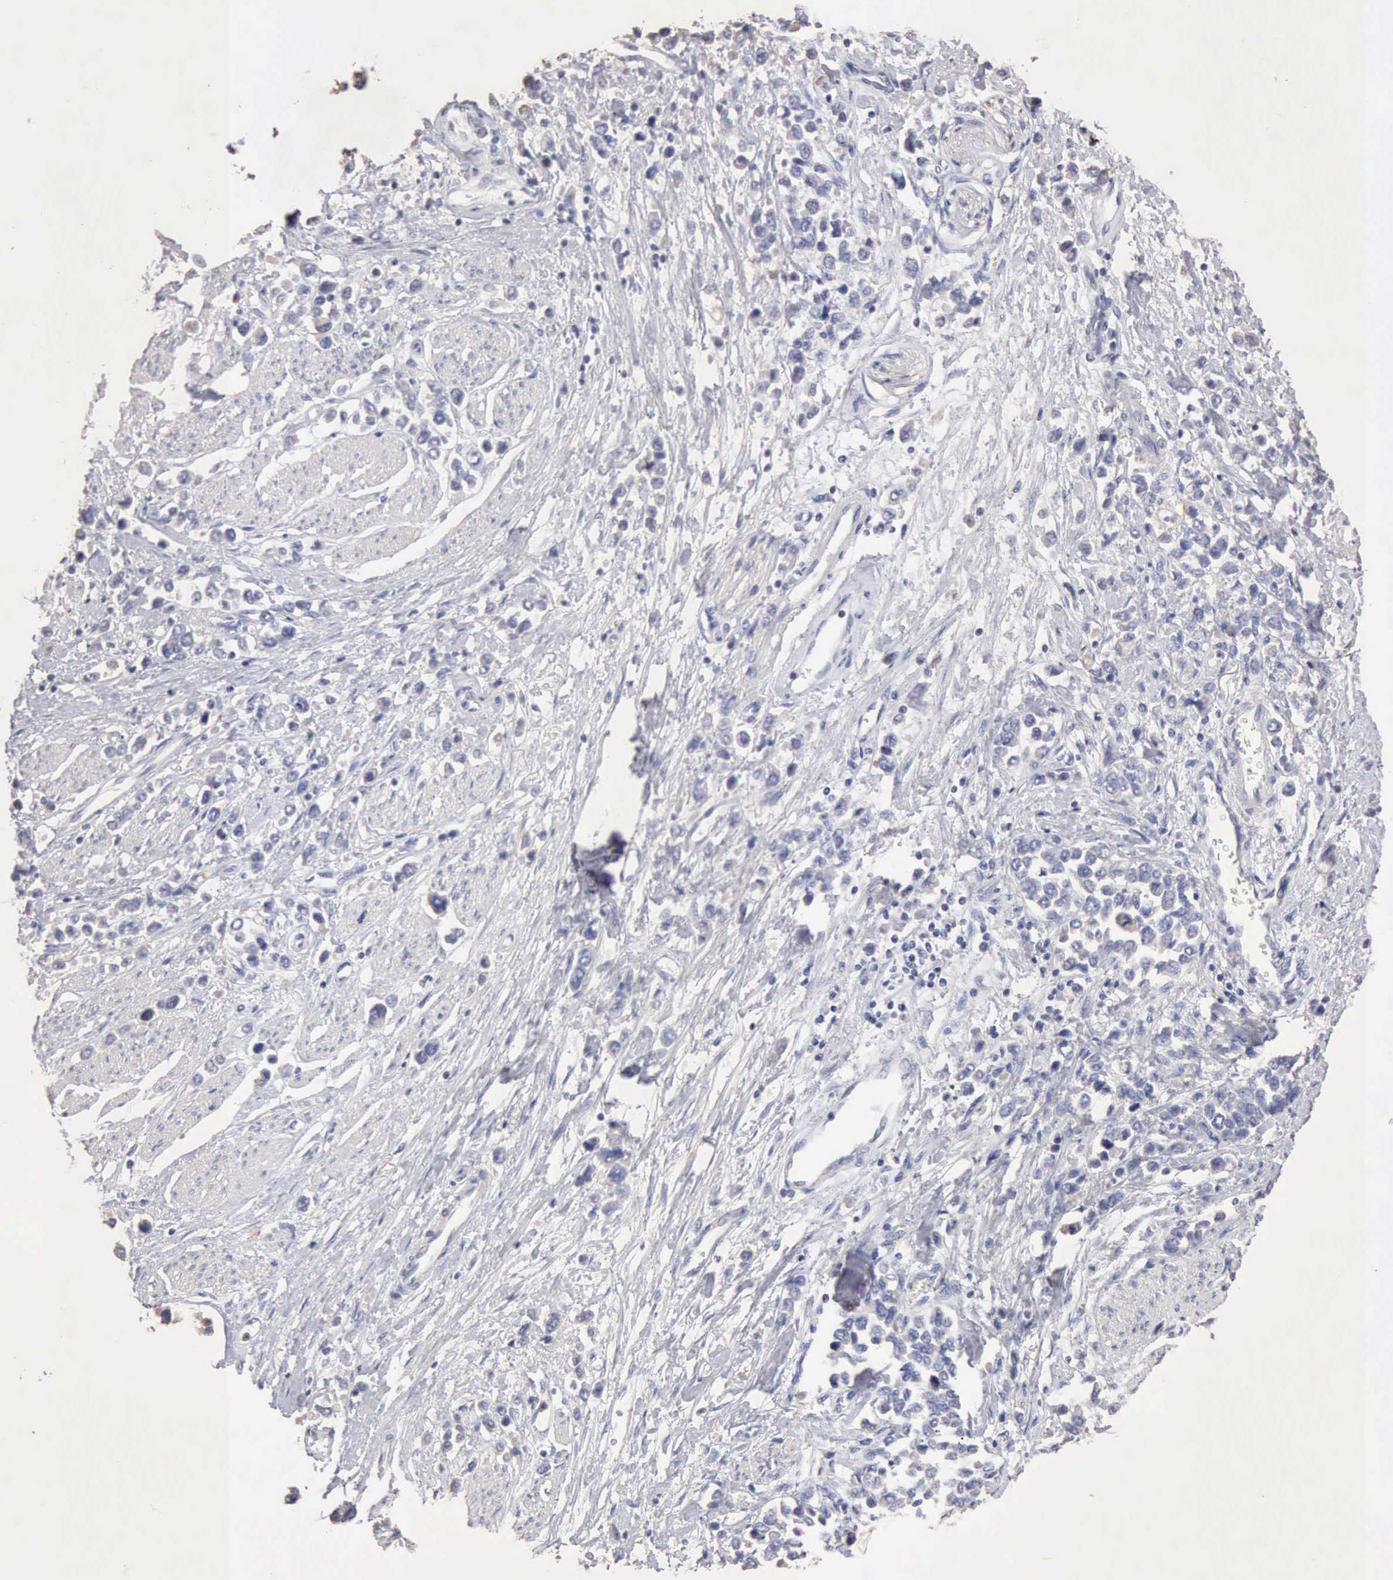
{"staining": {"intensity": "negative", "quantity": "none", "location": "none"}, "tissue": "stomach cancer", "cell_type": "Tumor cells", "image_type": "cancer", "snomed": [{"axis": "morphology", "description": "Adenocarcinoma, NOS"}, {"axis": "topography", "description": "Stomach, upper"}], "caption": "High power microscopy image of an immunohistochemistry (IHC) image of stomach cancer (adenocarcinoma), revealing no significant staining in tumor cells. The staining was performed using DAB (3,3'-diaminobenzidine) to visualize the protein expression in brown, while the nuclei were stained in blue with hematoxylin (Magnification: 20x).", "gene": "KRT6B", "patient": {"sex": "male", "age": 76}}